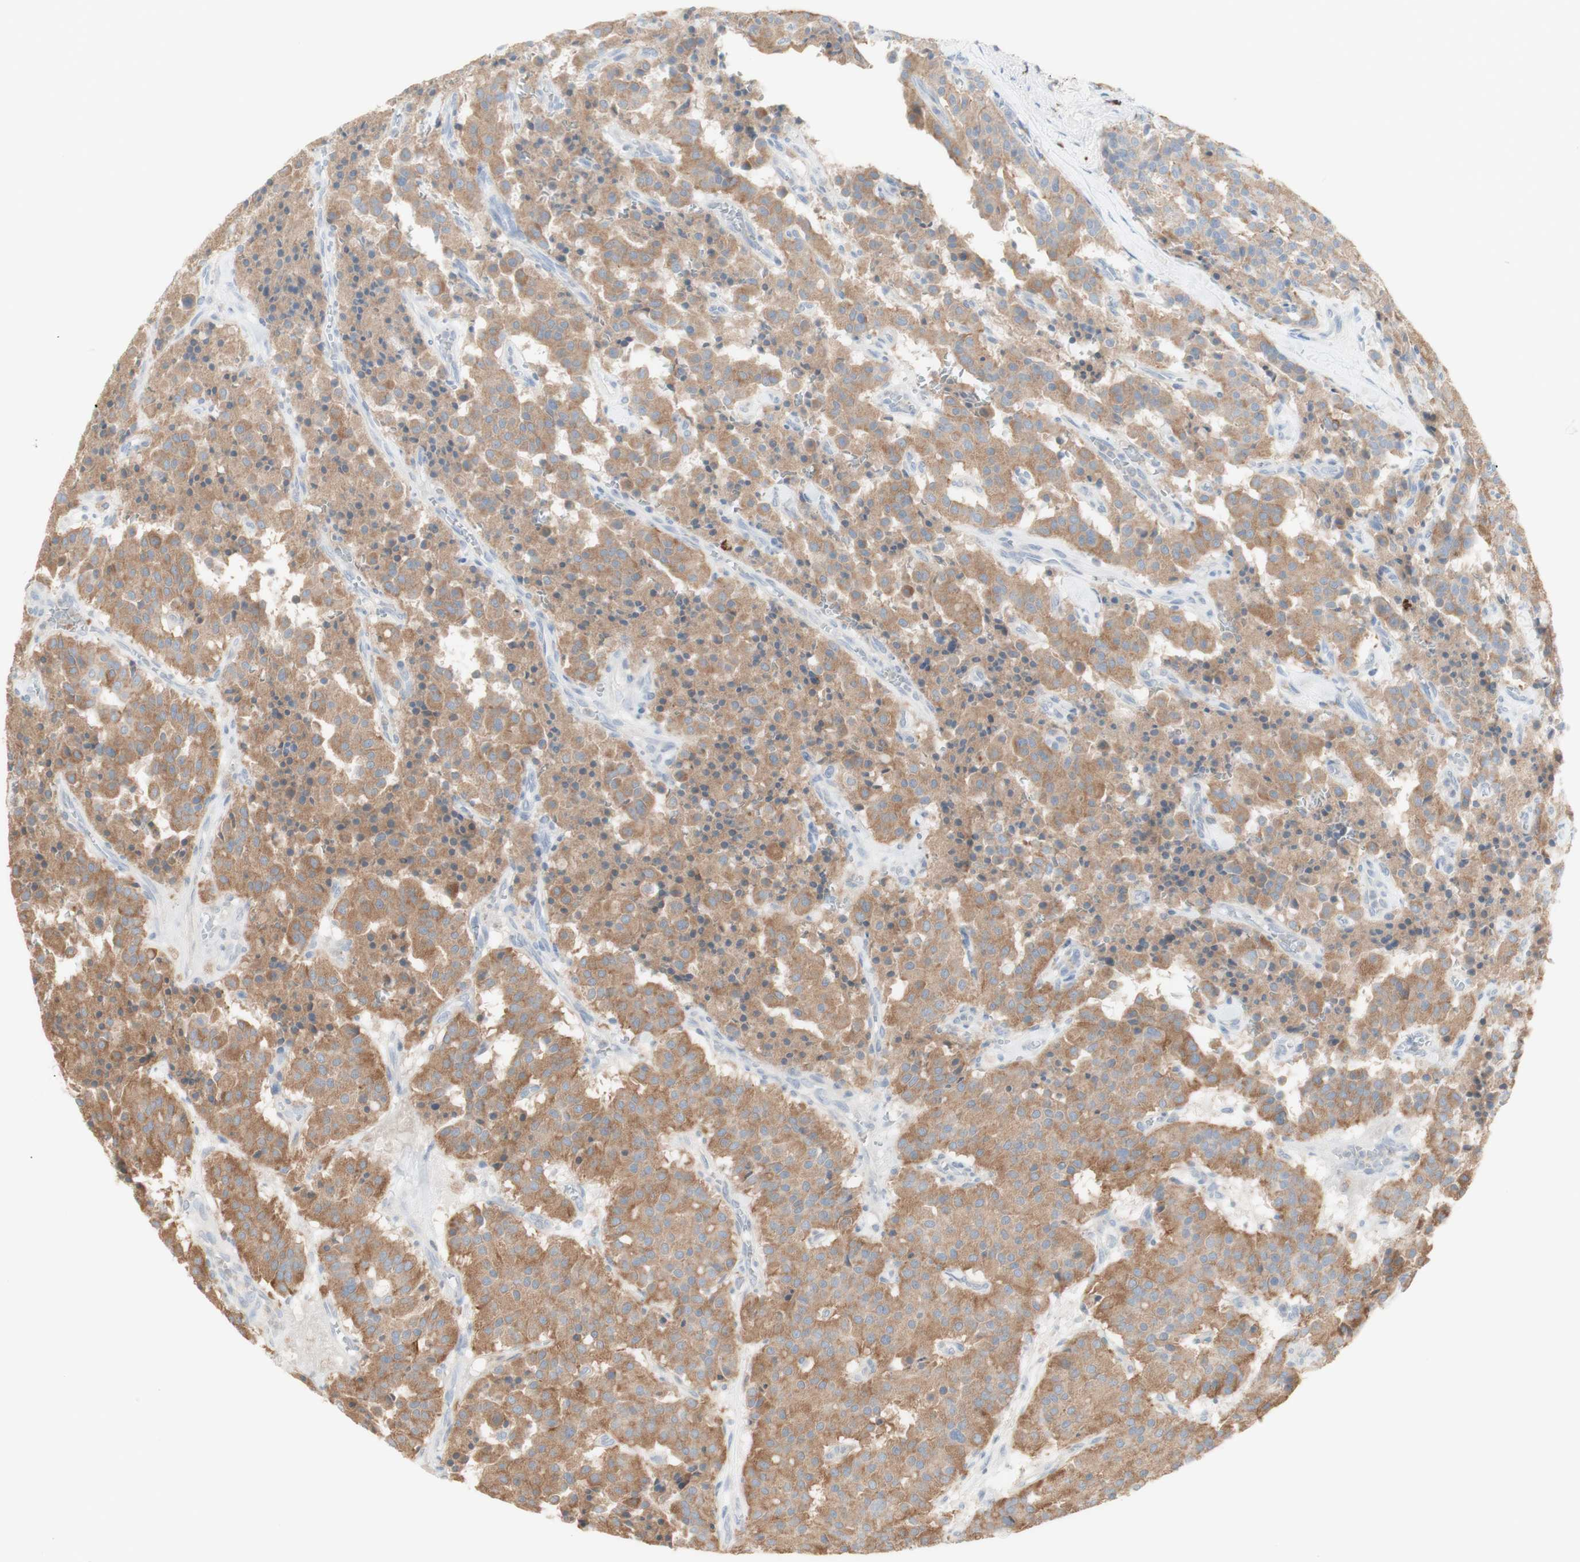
{"staining": {"intensity": "moderate", "quantity": ">75%", "location": "cytoplasmic/membranous"}, "tissue": "carcinoid", "cell_type": "Tumor cells", "image_type": "cancer", "snomed": [{"axis": "morphology", "description": "Carcinoid, malignant, NOS"}, {"axis": "topography", "description": "Lung"}], "caption": "A high-resolution image shows immunohistochemistry (IHC) staining of carcinoid, which exhibits moderate cytoplasmic/membranous expression in approximately >75% of tumor cells.", "gene": "ATP6V1B1", "patient": {"sex": "male", "age": 30}}